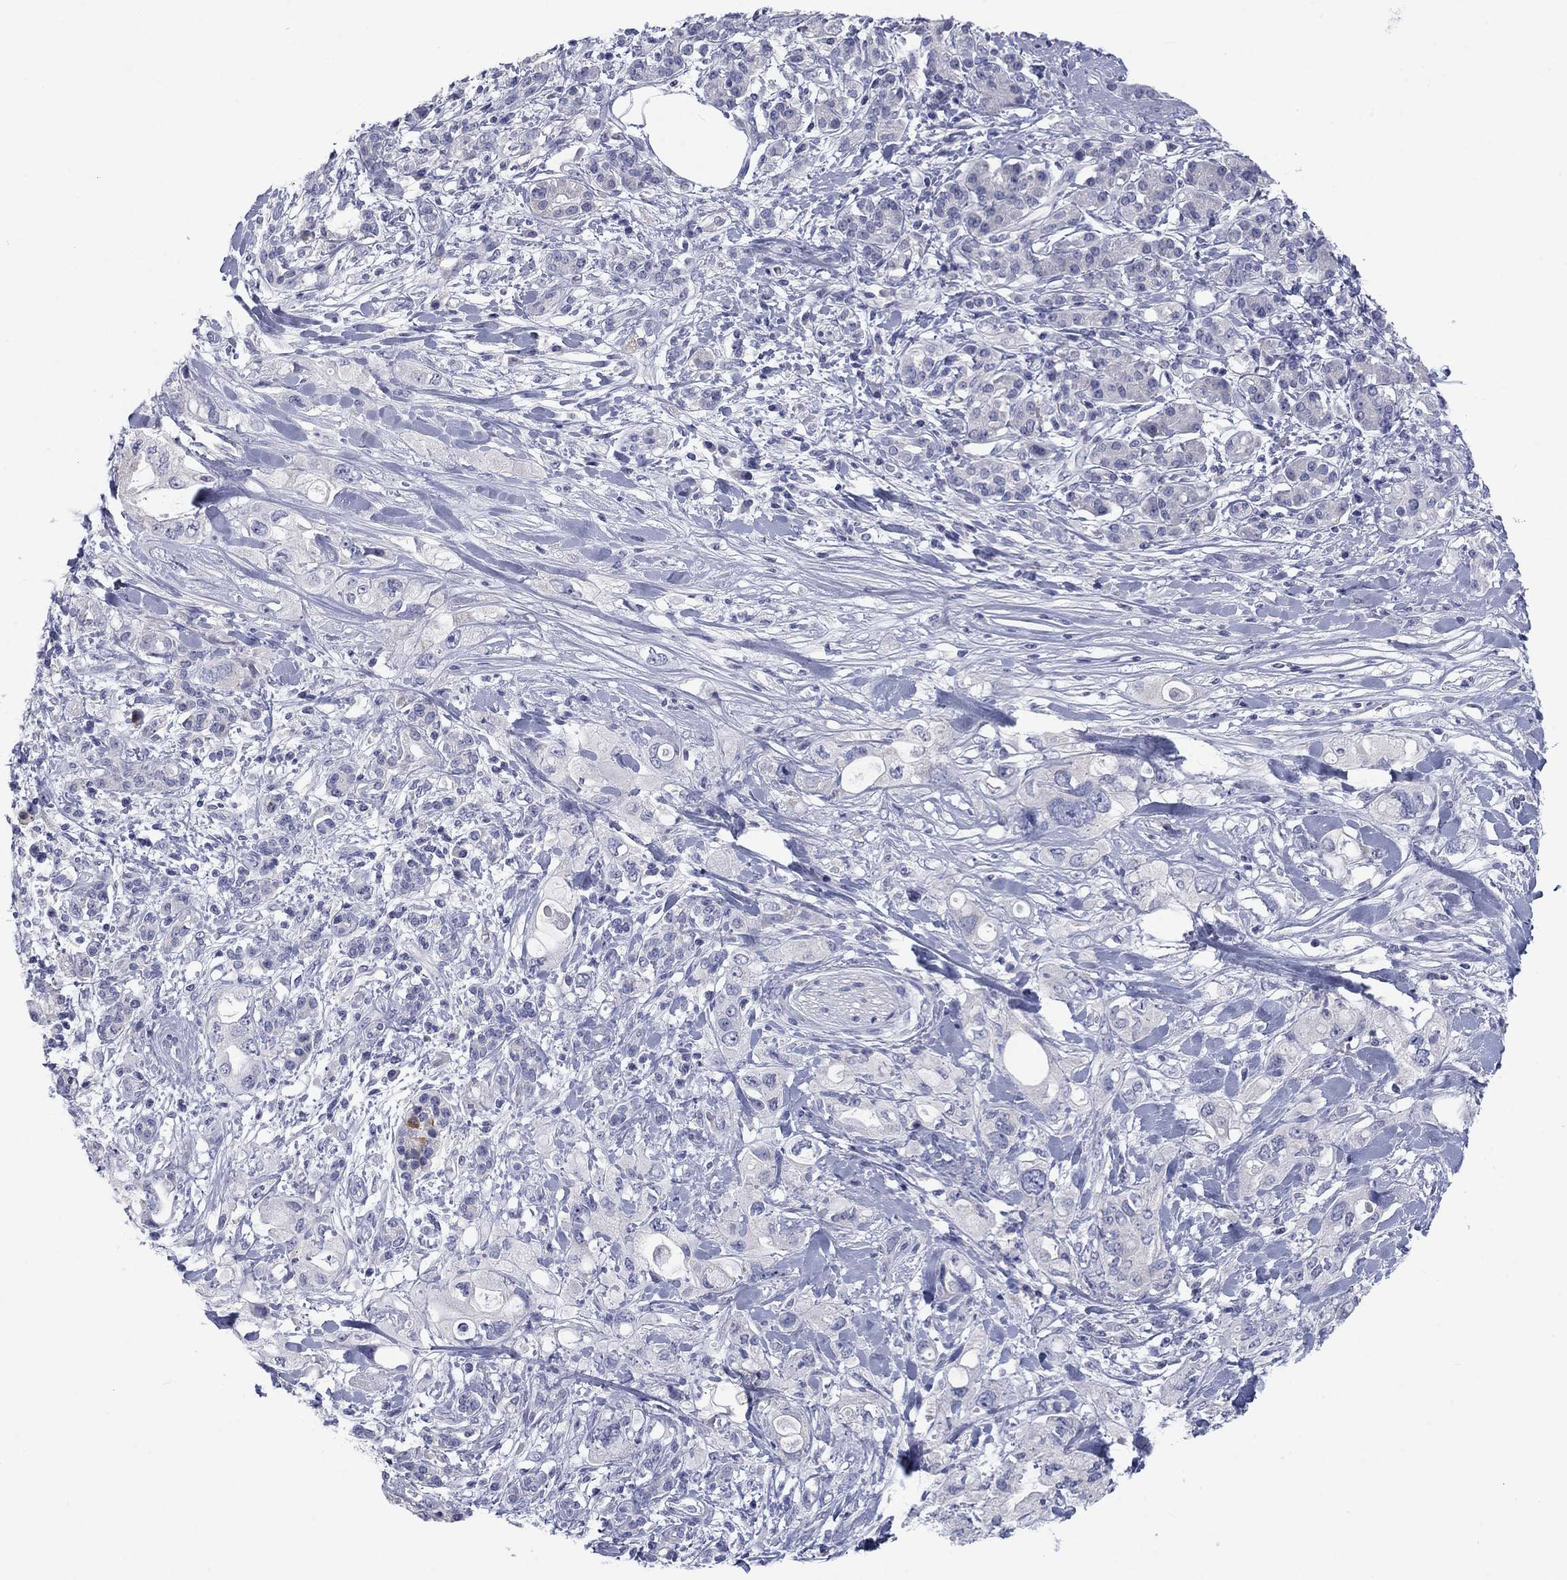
{"staining": {"intensity": "negative", "quantity": "none", "location": "none"}, "tissue": "pancreatic cancer", "cell_type": "Tumor cells", "image_type": "cancer", "snomed": [{"axis": "morphology", "description": "Adenocarcinoma, NOS"}, {"axis": "topography", "description": "Pancreas"}], "caption": "This photomicrograph is of pancreatic cancer stained with IHC to label a protein in brown with the nuclei are counter-stained blue. There is no positivity in tumor cells.", "gene": "CALB1", "patient": {"sex": "female", "age": 56}}